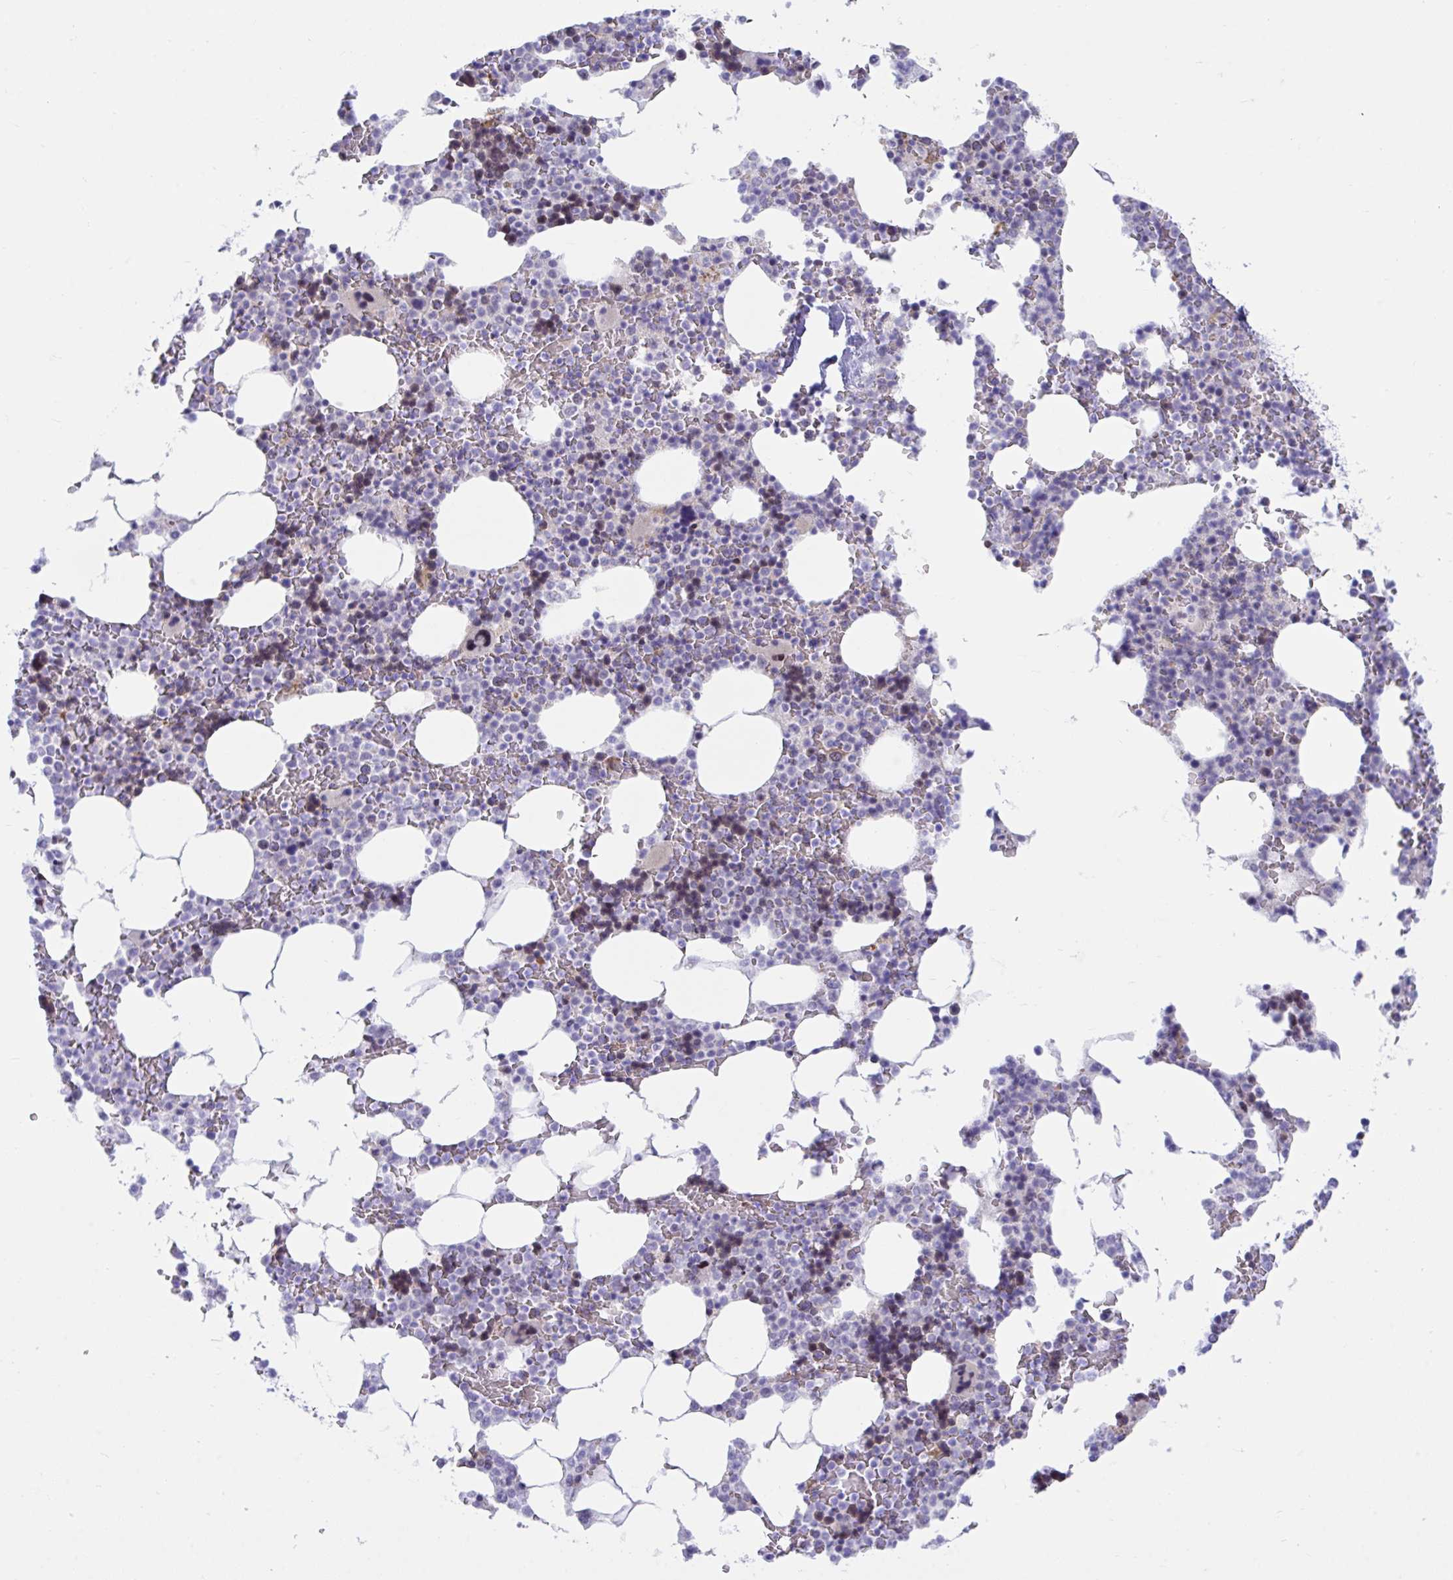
{"staining": {"intensity": "moderate", "quantity": "<25%", "location": "nuclear"}, "tissue": "bone marrow", "cell_type": "Hematopoietic cells", "image_type": "normal", "snomed": [{"axis": "morphology", "description": "Normal tissue, NOS"}, {"axis": "topography", "description": "Bone marrow"}], "caption": "Protein expression analysis of normal human bone marrow reveals moderate nuclear staining in approximately <25% of hematopoietic cells. (DAB (3,3'-diaminobenzidine) = brown stain, brightfield microscopy at high magnification).", "gene": "CENPQ", "patient": {"sex": "female", "age": 42}}